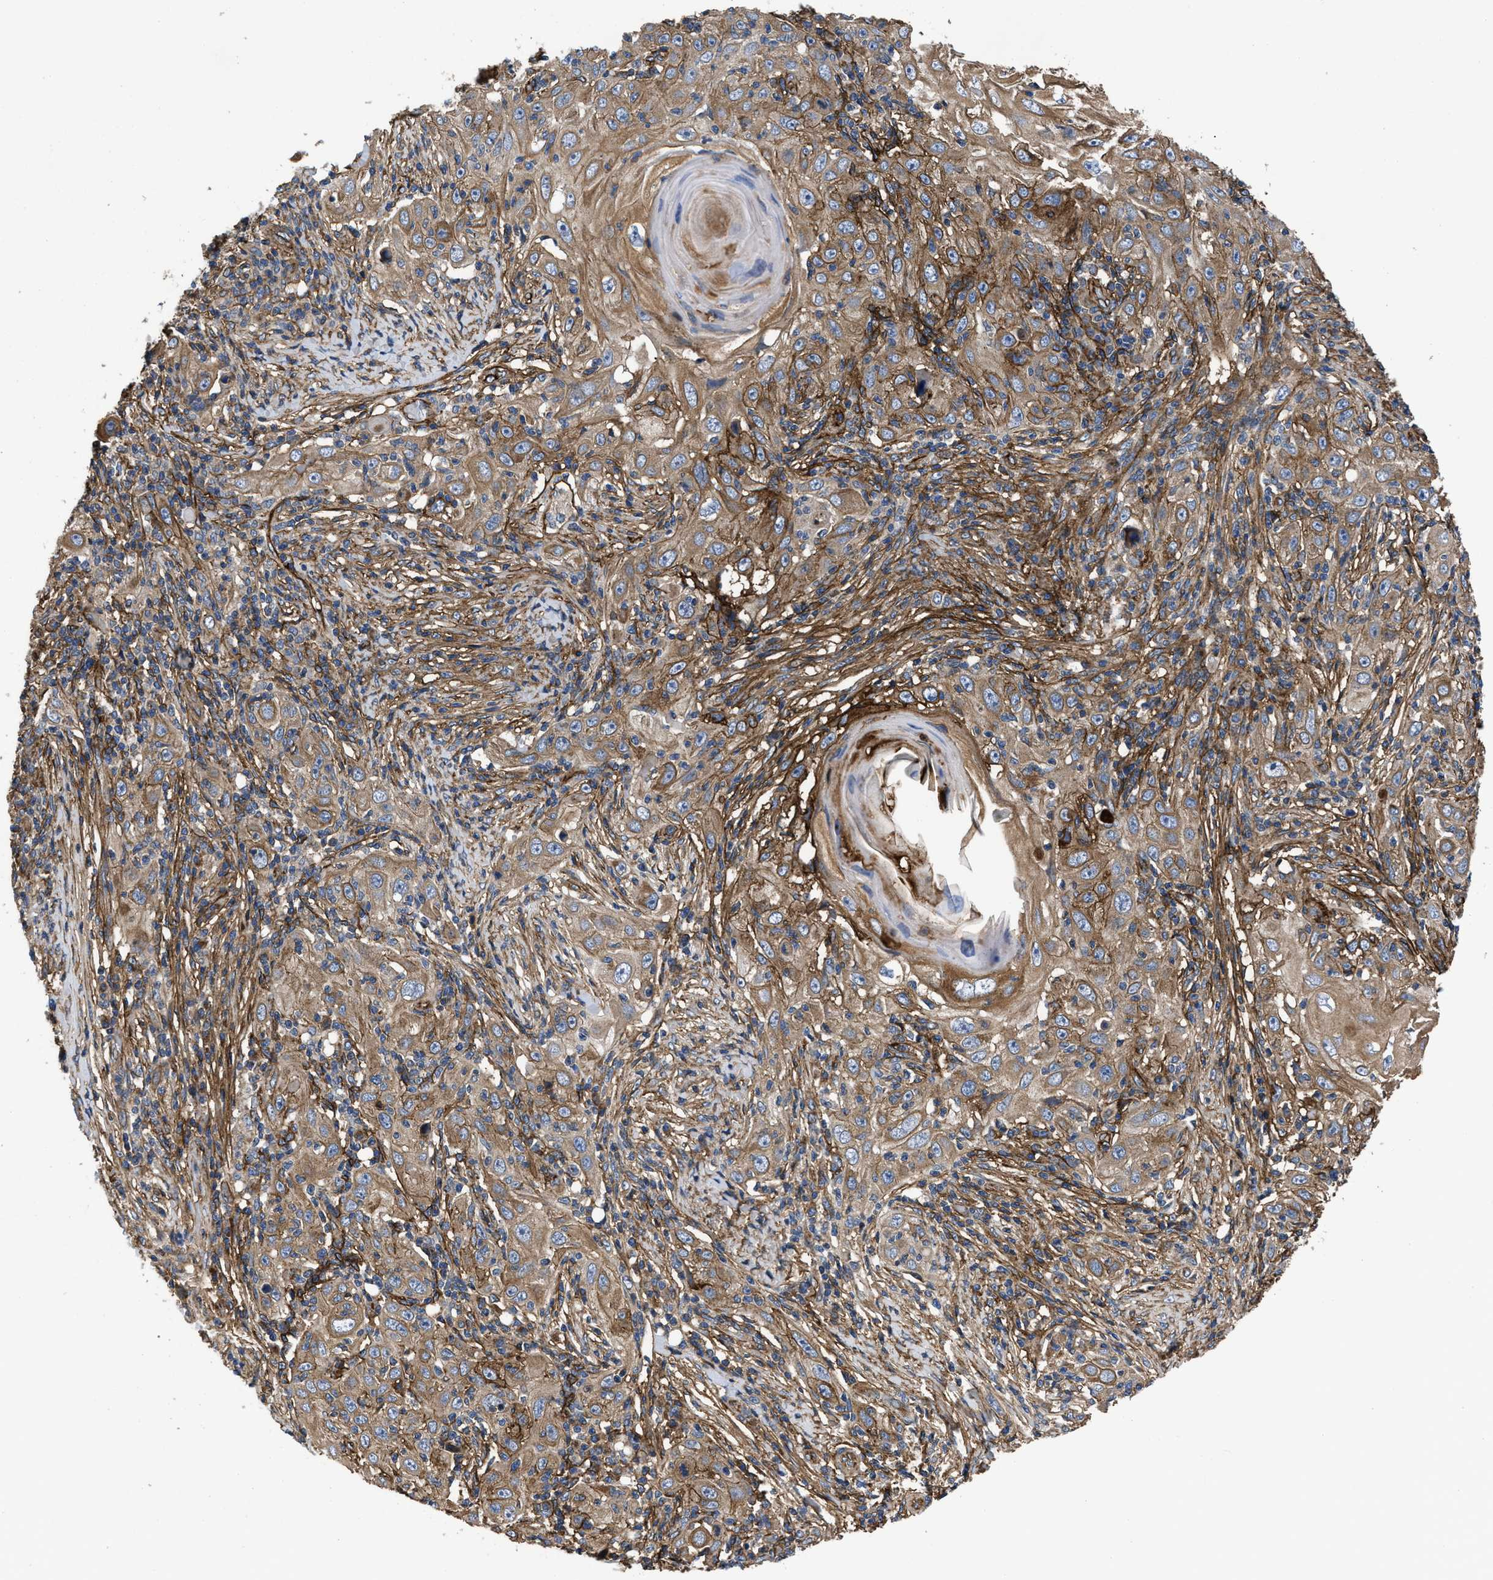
{"staining": {"intensity": "strong", "quantity": ">75%", "location": "cytoplasmic/membranous"}, "tissue": "skin cancer", "cell_type": "Tumor cells", "image_type": "cancer", "snomed": [{"axis": "morphology", "description": "Squamous cell carcinoma, NOS"}, {"axis": "topography", "description": "Skin"}], "caption": "This is an image of IHC staining of skin squamous cell carcinoma, which shows strong expression in the cytoplasmic/membranous of tumor cells.", "gene": "NT5E", "patient": {"sex": "female", "age": 88}}